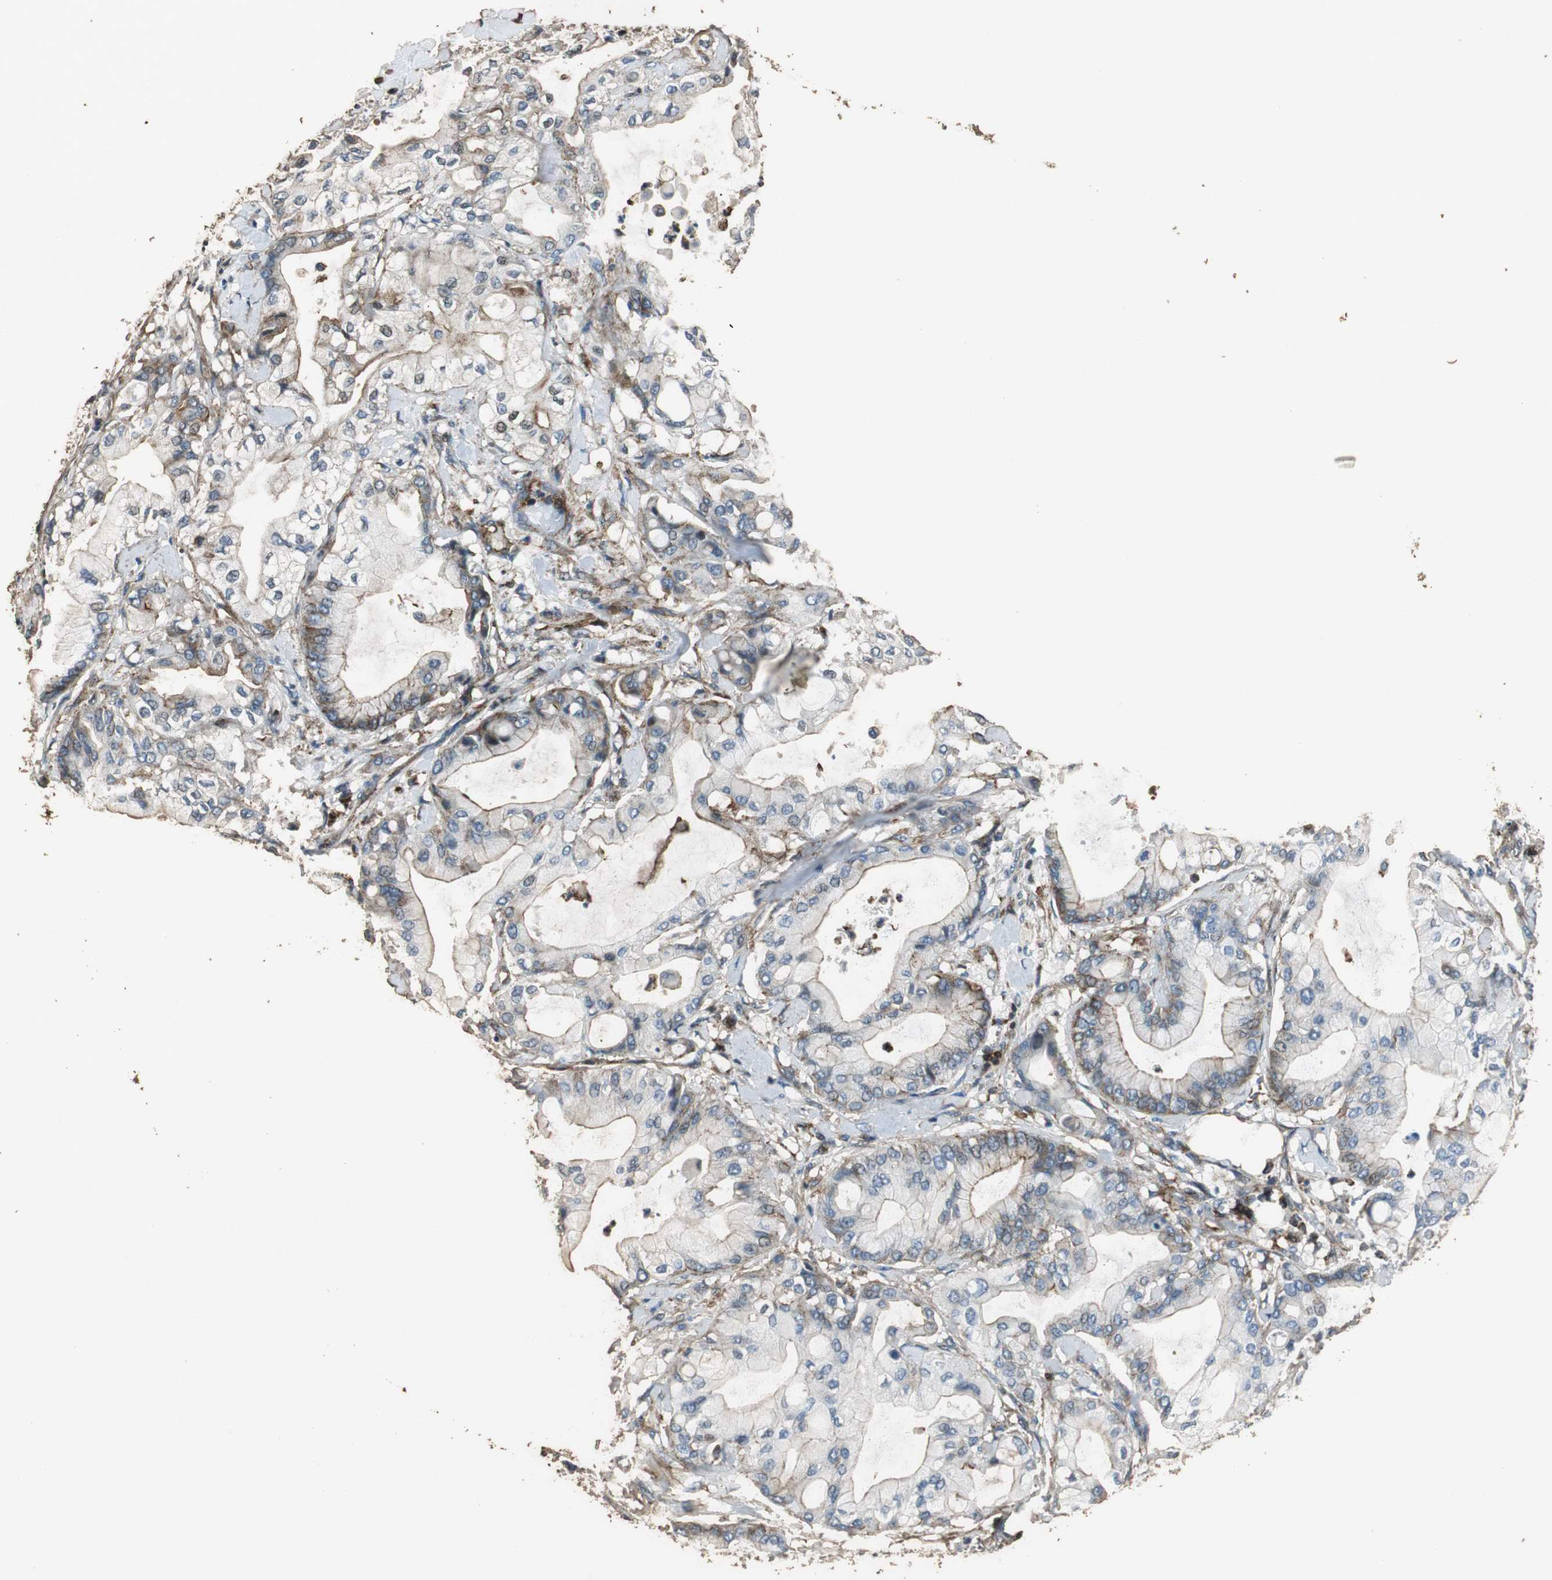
{"staining": {"intensity": "weak", "quantity": "25%-75%", "location": "cytoplasmic/membranous"}, "tissue": "pancreatic cancer", "cell_type": "Tumor cells", "image_type": "cancer", "snomed": [{"axis": "morphology", "description": "Adenocarcinoma, NOS"}, {"axis": "morphology", "description": "Adenocarcinoma, metastatic, NOS"}, {"axis": "topography", "description": "Lymph node"}, {"axis": "topography", "description": "Pancreas"}, {"axis": "topography", "description": "Duodenum"}], "caption": "Tumor cells reveal low levels of weak cytoplasmic/membranous staining in about 25%-75% of cells in human pancreatic cancer (metastatic adenocarcinoma).", "gene": "PRKRA", "patient": {"sex": "female", "age": 64}}